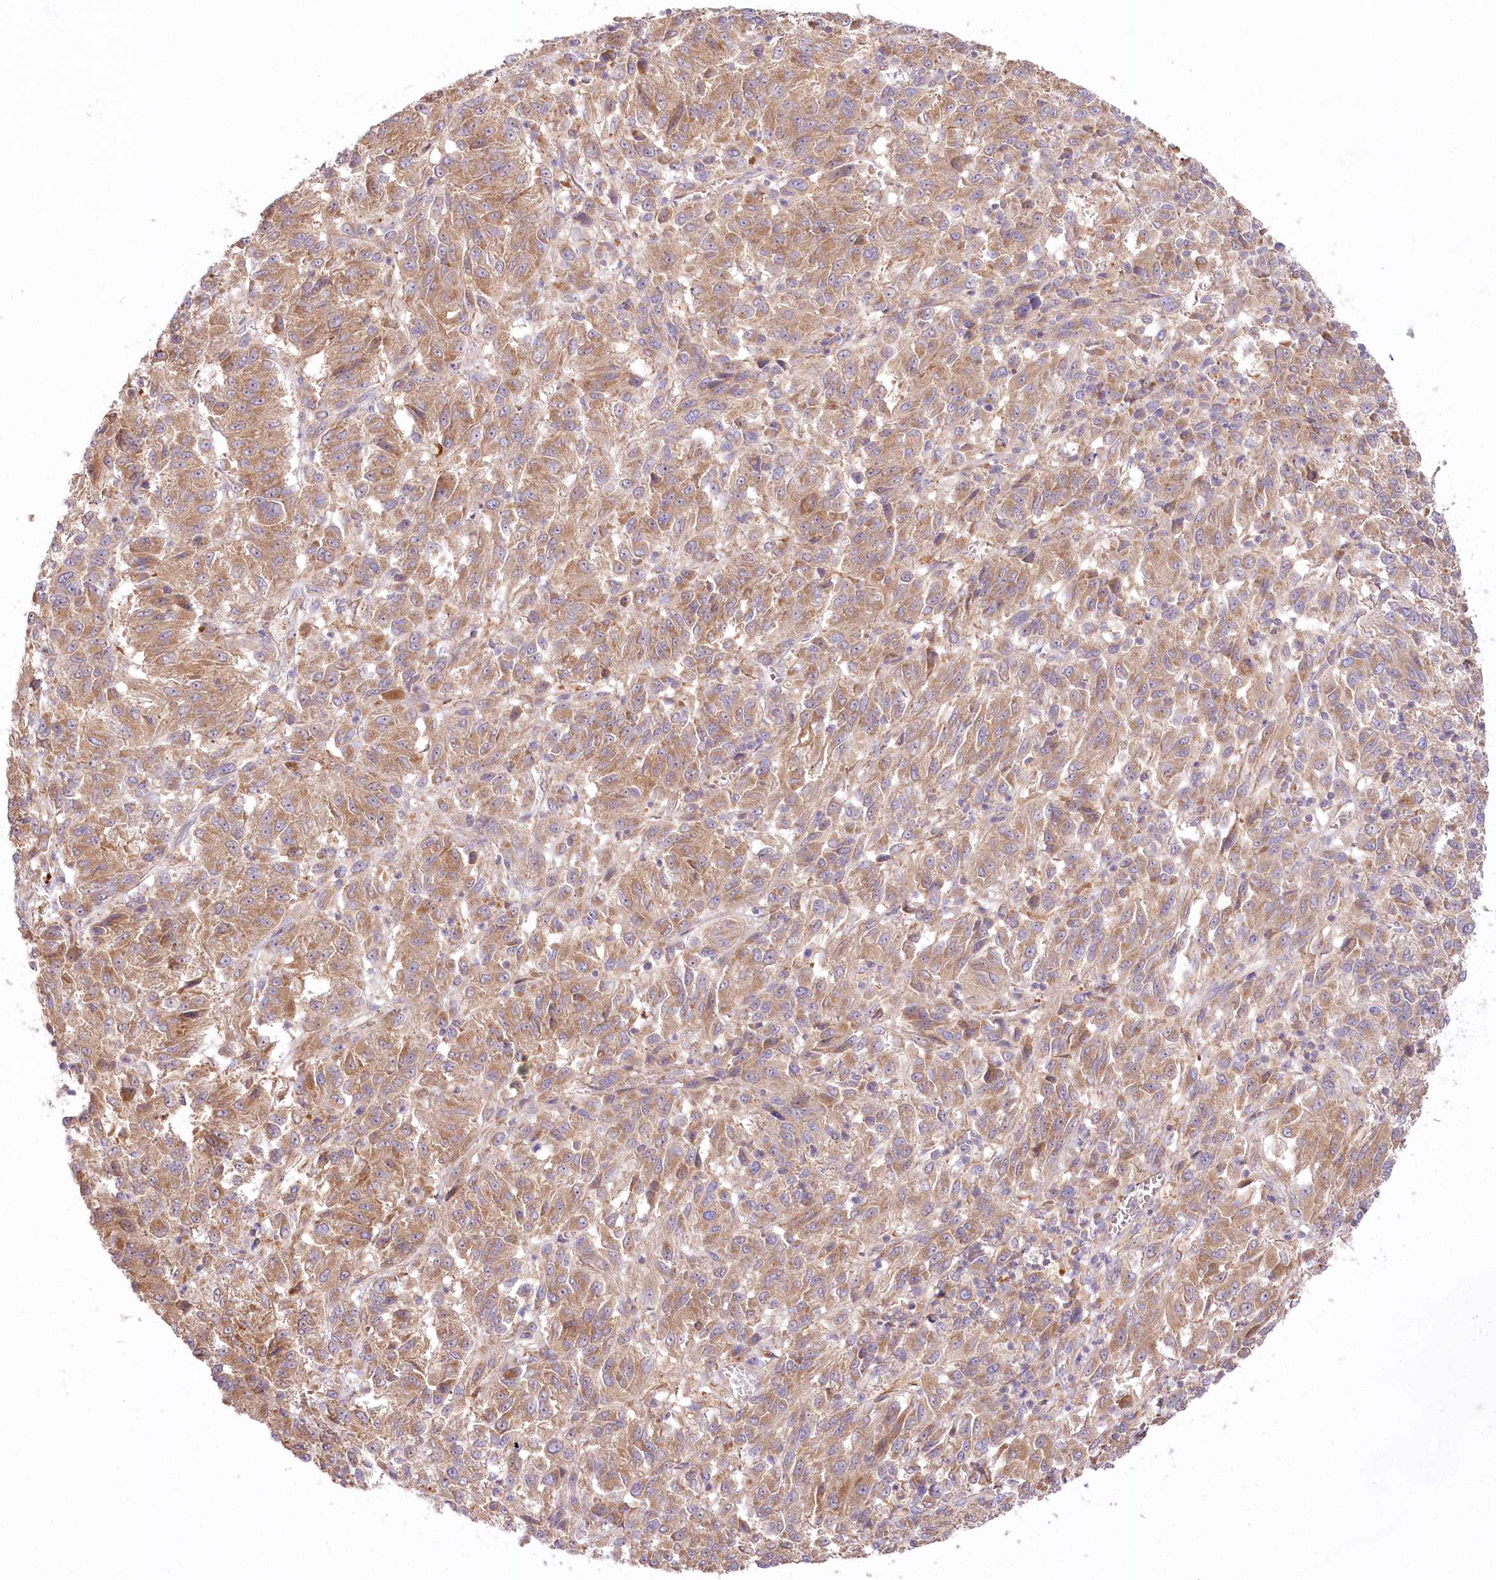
{"staining": {"intensity": "moderate", "quantity": ">75%", "location": "cytoplasmic/membranous"}, "tissue": "melanoma", "cell_type": "Tumor cells", "image_type": "cancer", "snomed": [{"axis": "morphology", "description": "Malignant melanoma, Metastatic site"}, {"axis": "topography", "description": "Lung"}], "caption": "Approximately >75% of tumor cells in melanoma reveal moderate cytoplasmic/membranous protein expression as visualized by brown immunohistochemical staining.", "gene": "PYROXD1", "patient": {"sex": "male", "age": 64}}